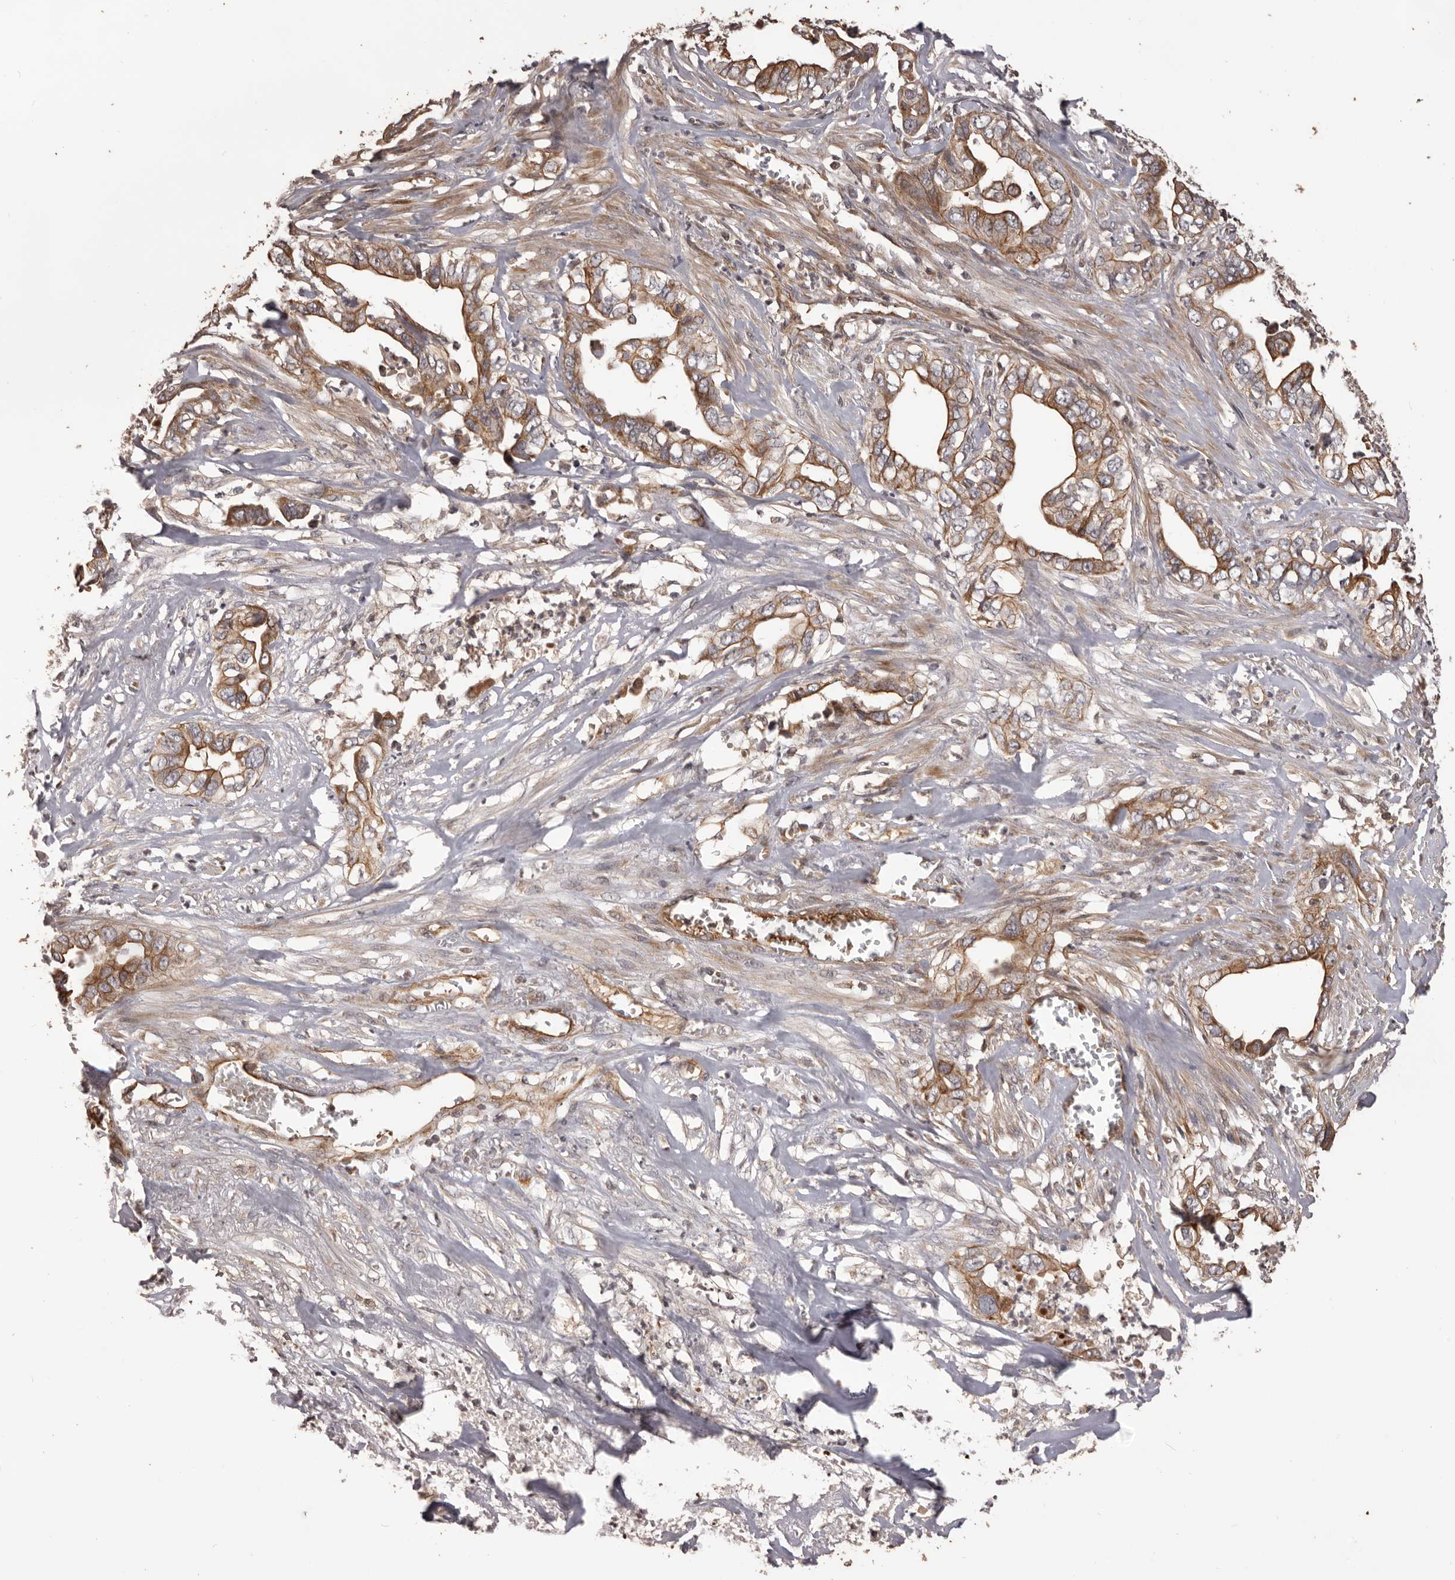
{"staining": {"intensity": "moderate", "quantity": ">75%", "location": "cytoplasmic/membranous"}, "tissue": "liver cancer", "cell_type": "Tumor cells", "image_type": "cancer", "snomed": [{"axis": "morphology", "description": "Cholangiocarcinoma"}, {"axis": "topography", "description": "Liver"}], "caption": "DAB (3,3'-diaminobenzidine) immunohistochemical staining of cholangiocarcinoma (liver) exhibits moderate cytoplasmic/membranous protein staining in about >75% of tumor cells.", "gene": "QRSL1", "patient": {"sex": "female", "age": 79}}